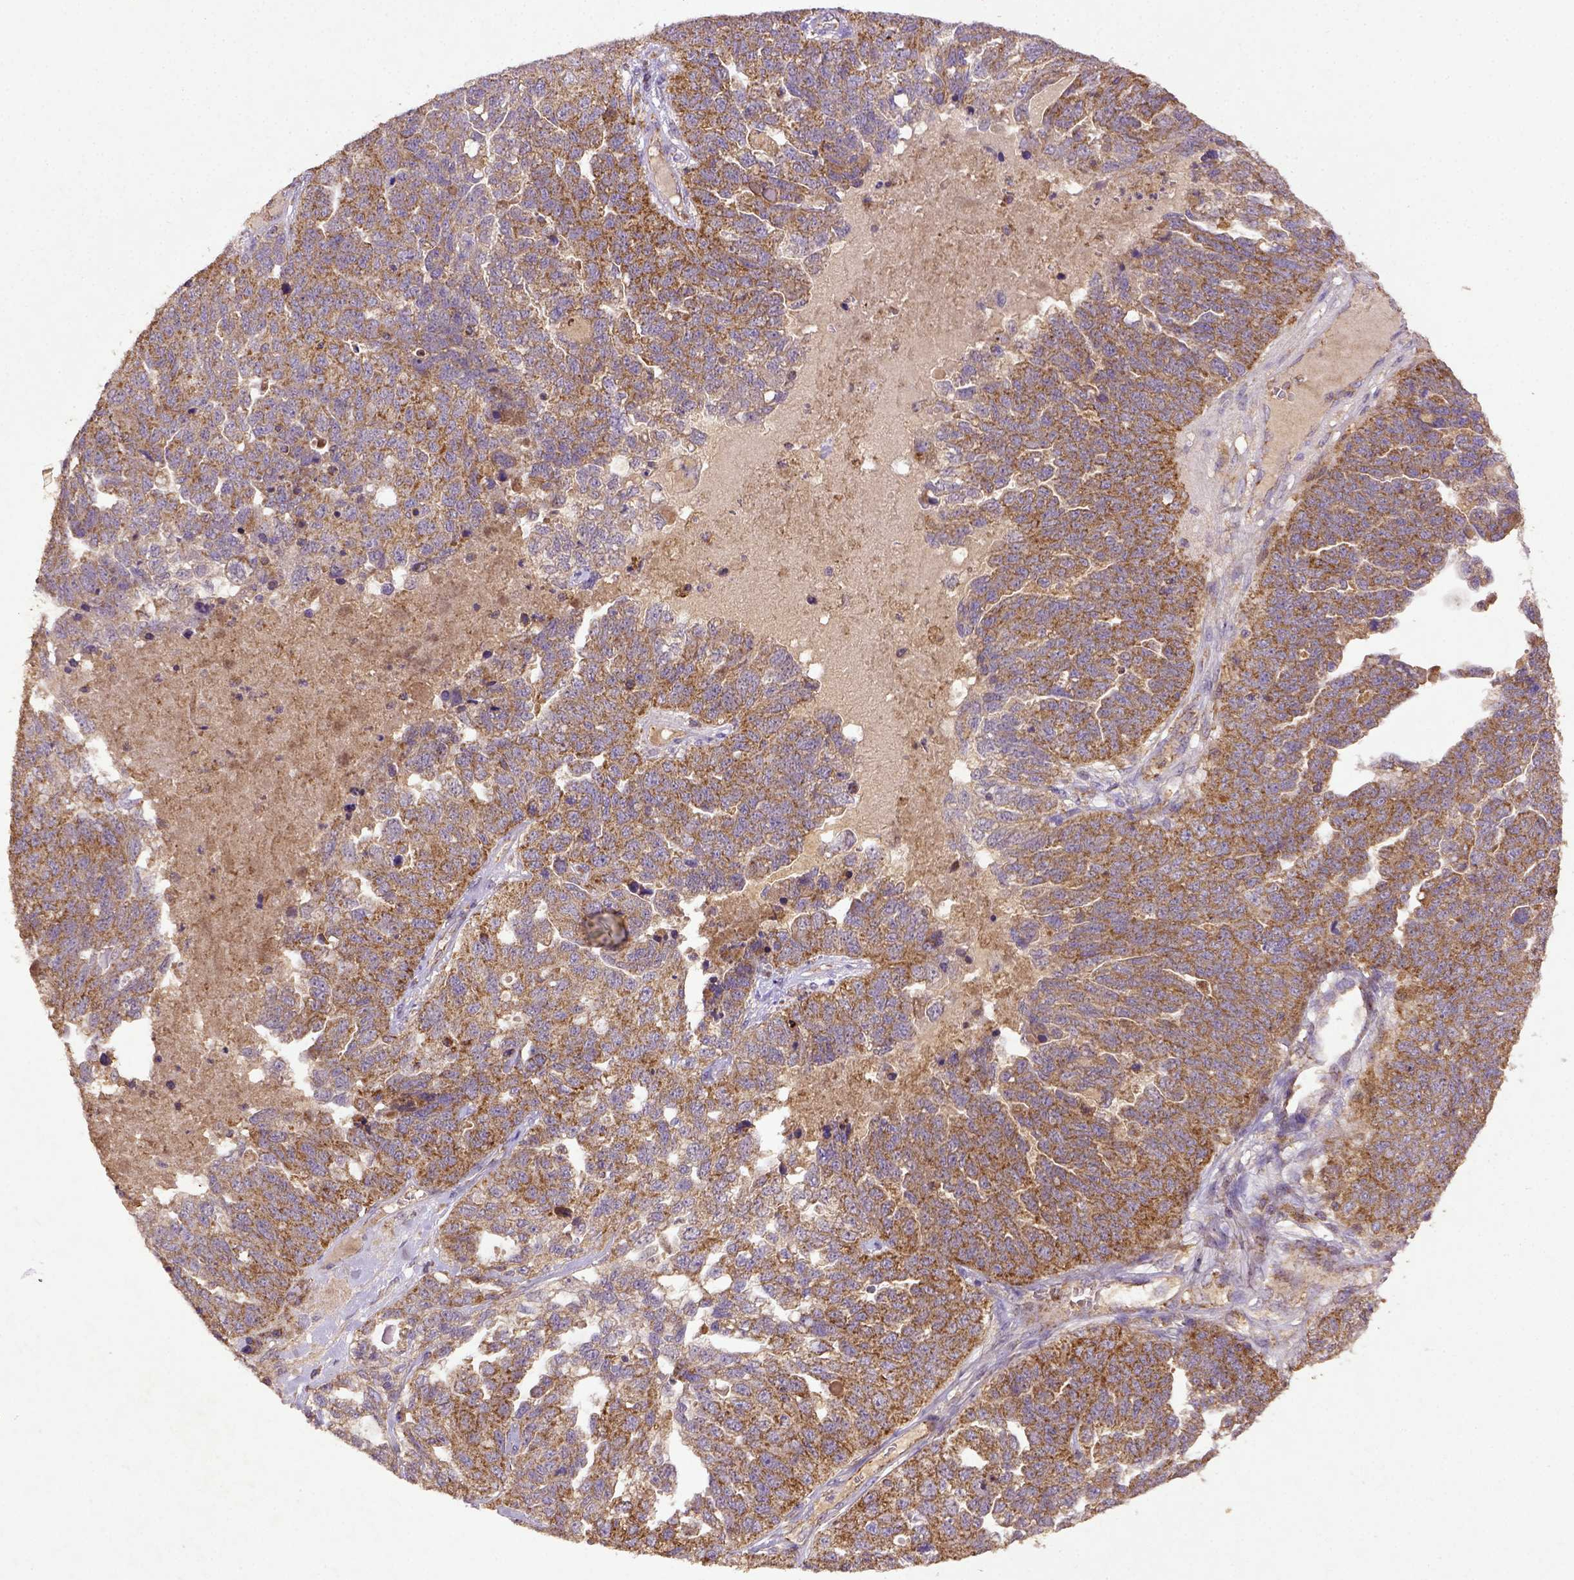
{"staining": {"intensity": "moderate", "quantity": ">75%", "location": "cytoplasmic/membranous"}, "tissue": "ovarian cancer", "cell_type": "Tumor cells", "image_type": "cancer", "snomed": [{"axis": "morphology", "description": "Cystadenocarcinoma, serous, NOS"}, {"axis": "topography", "description": "Ovary"}], "caption": "The immunohistochemical stain labels moderate cytoplasmic/membranous positivity in tumor cells of ovarian cancer tissue. (brown staining indicates protein expression, while blue staining denotes nuclei).", "gene": "MT-CO1", "patient": {"sex": "female", "age": 71}}